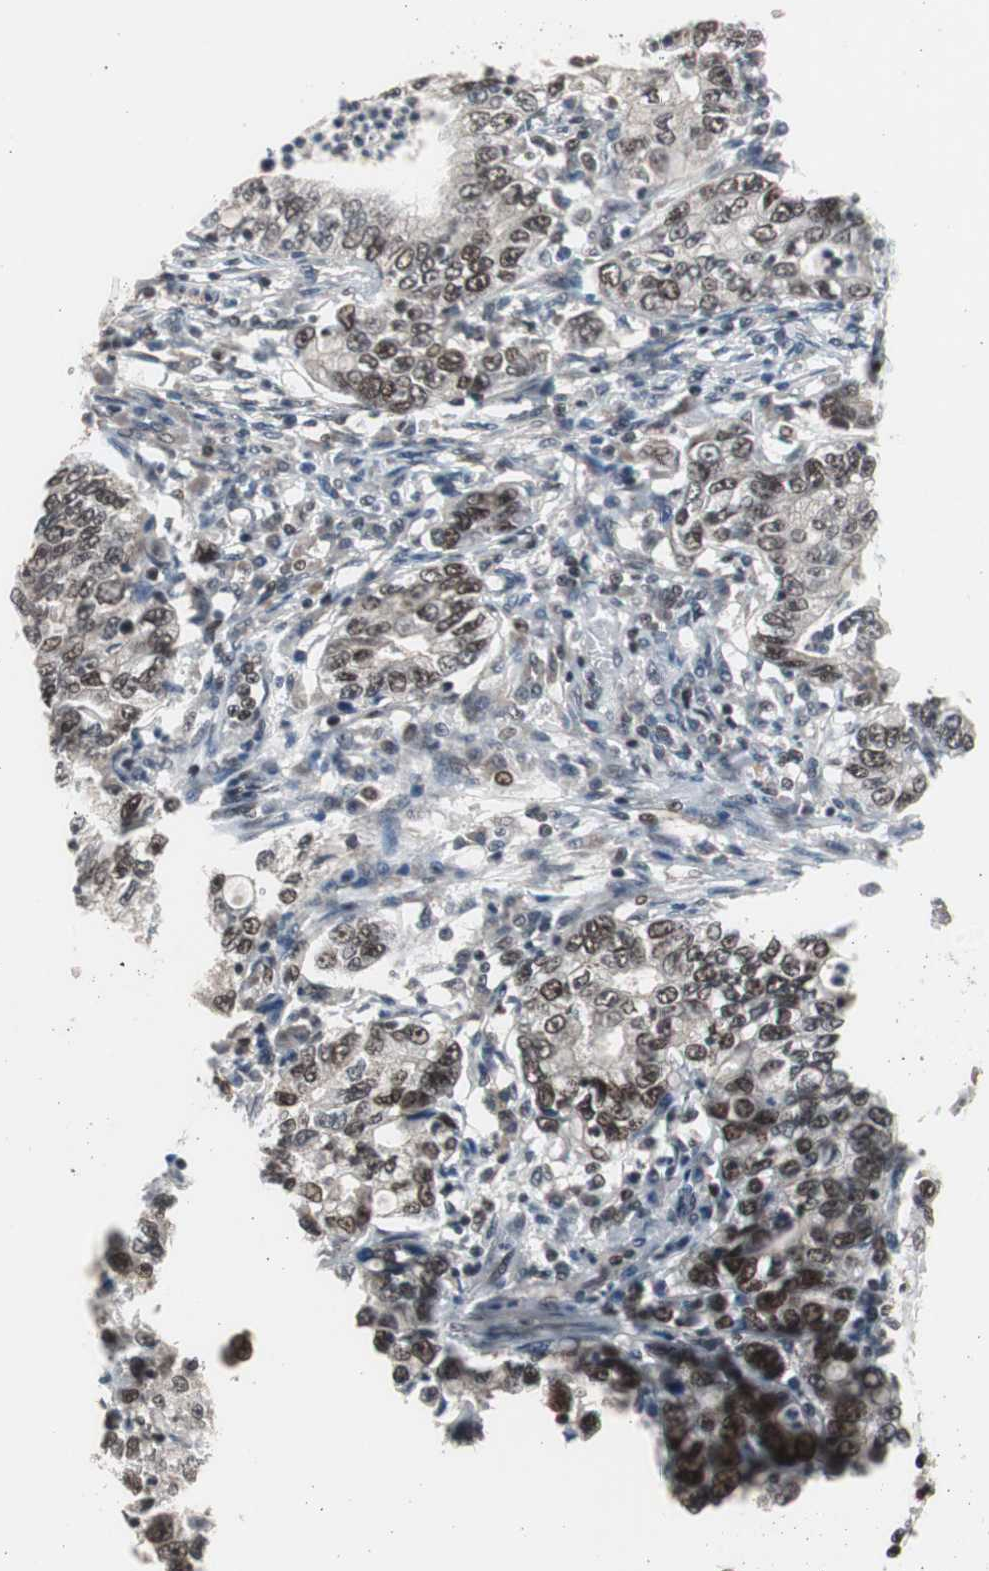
{"staining": {"intensity": "strong", "quantity": ">75%", "location": "nuclear"}, "tissue": "stomach cancer", "cell_type": "Tumor cells", "image_type": "cancer", "snomed": [{"axis": "morphology", "description": "Adenocarcinoma, NOS"}, {"axis": "topography", "description": "Stomach, lower"}], "caption": "Human stomach cancer stained with a brown dye exhibits strong nuclear positive expression in about >75% of tumor cells.", "gene": "RPA1", "patient": {"sex": "female", "age": 72}}